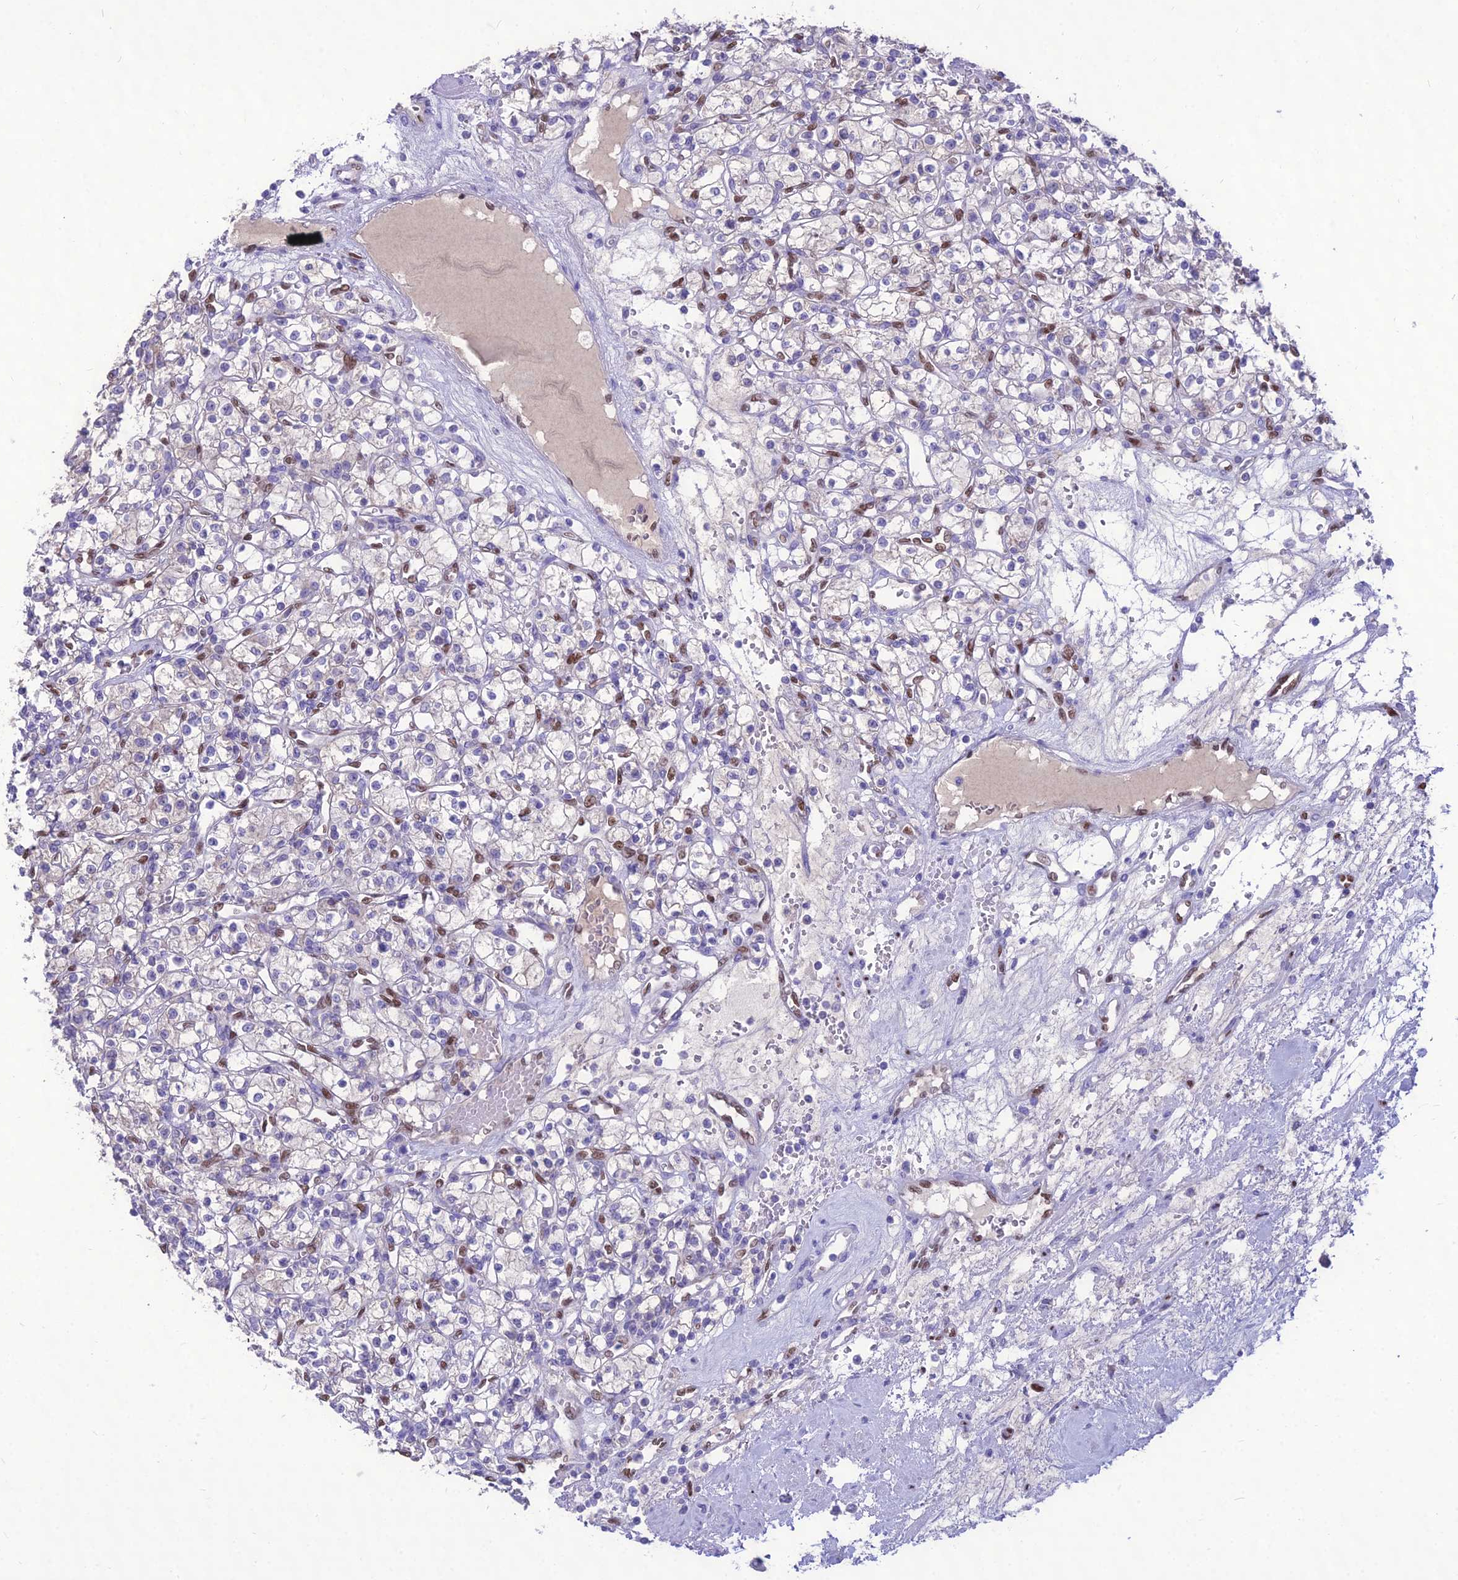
{"staining": {"intensity": "negative", "quantity": "none", "location": "none"}, "tissue": "renal cancer", "cell_type": "Tumor cells", "image_type": "cancer", "snomed": [{"axis": "morphology", "description": "Adenocarcinoma, NOS"}, {"axis": "topography", "description": "Kidney"}], "caption": "Renal adenocarcinoma stained for a protein using IHC reveals no positivity tumor cells.", "gene": "NOVA2", "patient": {"sex": "female", "age": 59}}